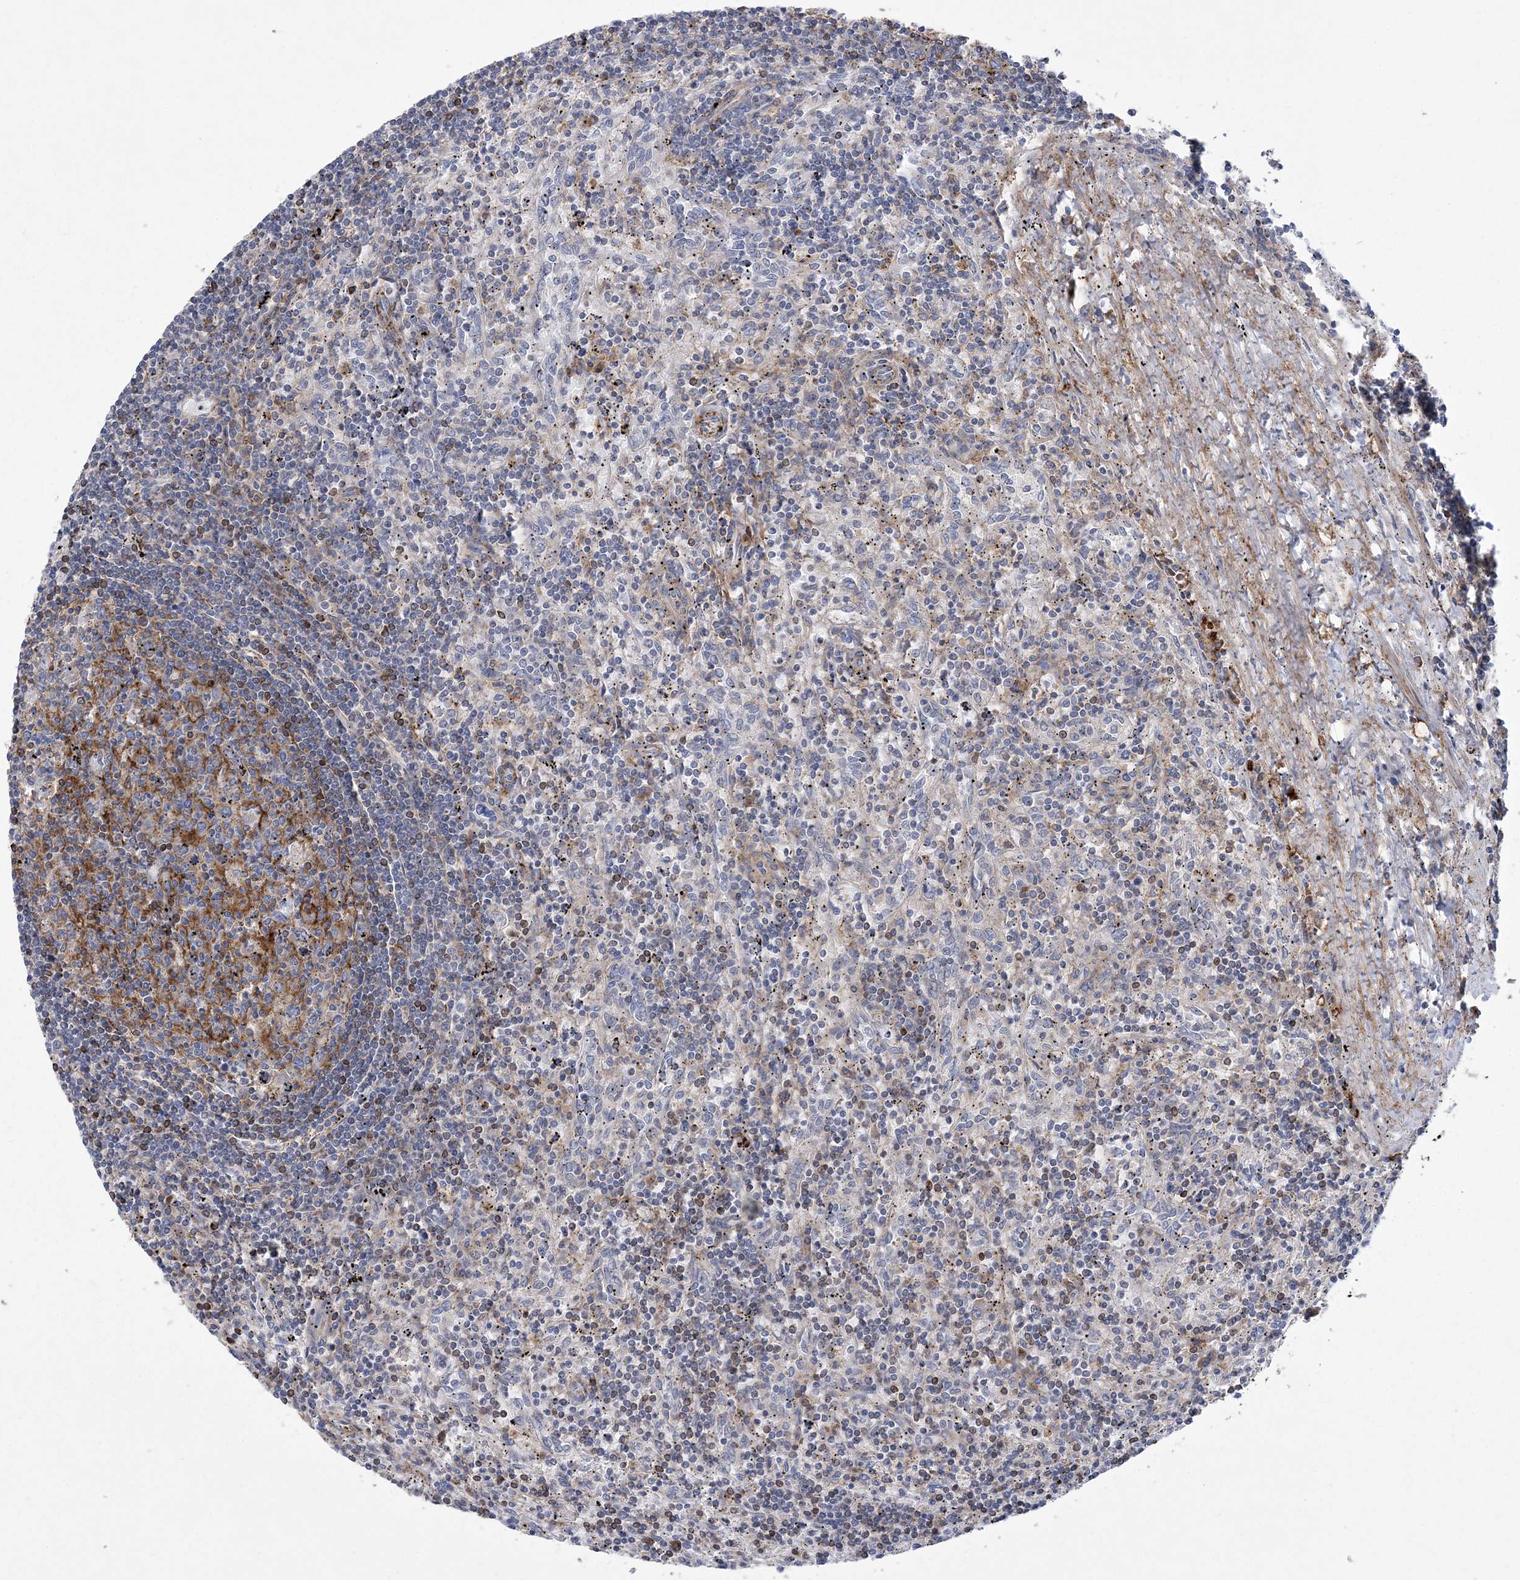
{"staining": {"intensity": "negative", "quantity": "none", "location": "none"}, "tissue": "lymphoma", "cell_type": "Tumor cells", "image_type": "cancer", "snomed": [{"axis": "morphology", "description": "Malignant lymphoma, non-Hodgkin's type, Low grade"}, {"axis": "topography", "description": "Spleen"}], "caption": "A histopathology image of low-grade malignant lymphoma, non-Hodgkin's type stained for a protein reveals no brown staining in tumor cells.", "gene": "ARSJ", "patient": {"sex": "male", "age": 76}}